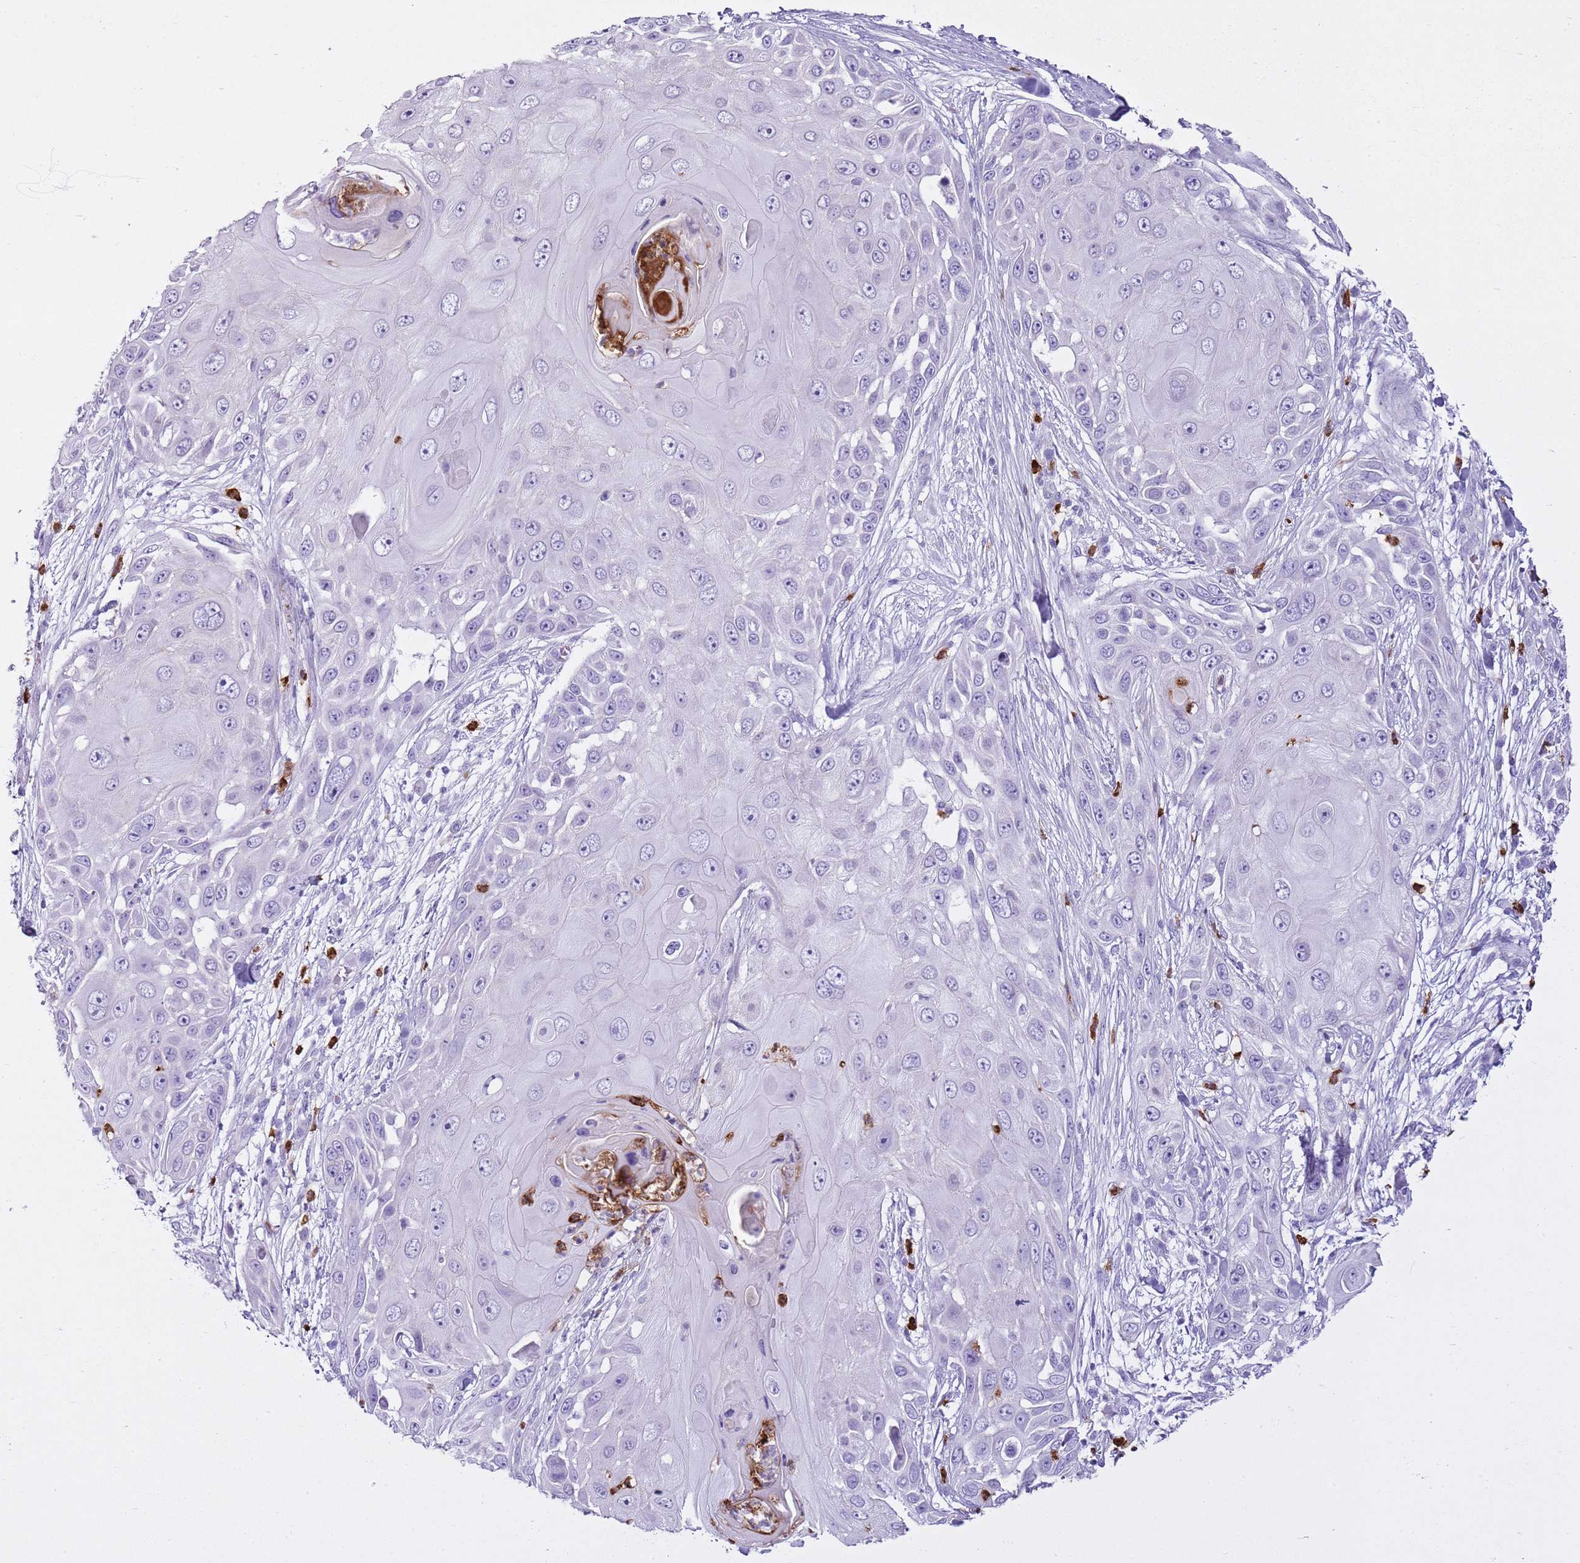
{"staining": {"intensity": "negative", "quantity": "none", "location": "none"}, "tissue": "skin cancer", "cell_type": "Tumor cells", "image_type": "cancer", "snomed": [{"axis": "morphology", "description": "Squamous cell carcinoma, NOS"}, {"axis": "topography", "description": "Skin"}], "caption": "DAB immunohistochemical staining of skin squamous cell carcinoma reveals no significant positivity in tumor cells. The staining was performed using DAB to visualize the protein expression in brown, while the nuclei were stained in blue with hematoxylin (Magnification: 20x).", "gene": "CD177", "patient": {"sex": "female", "age": 44}}